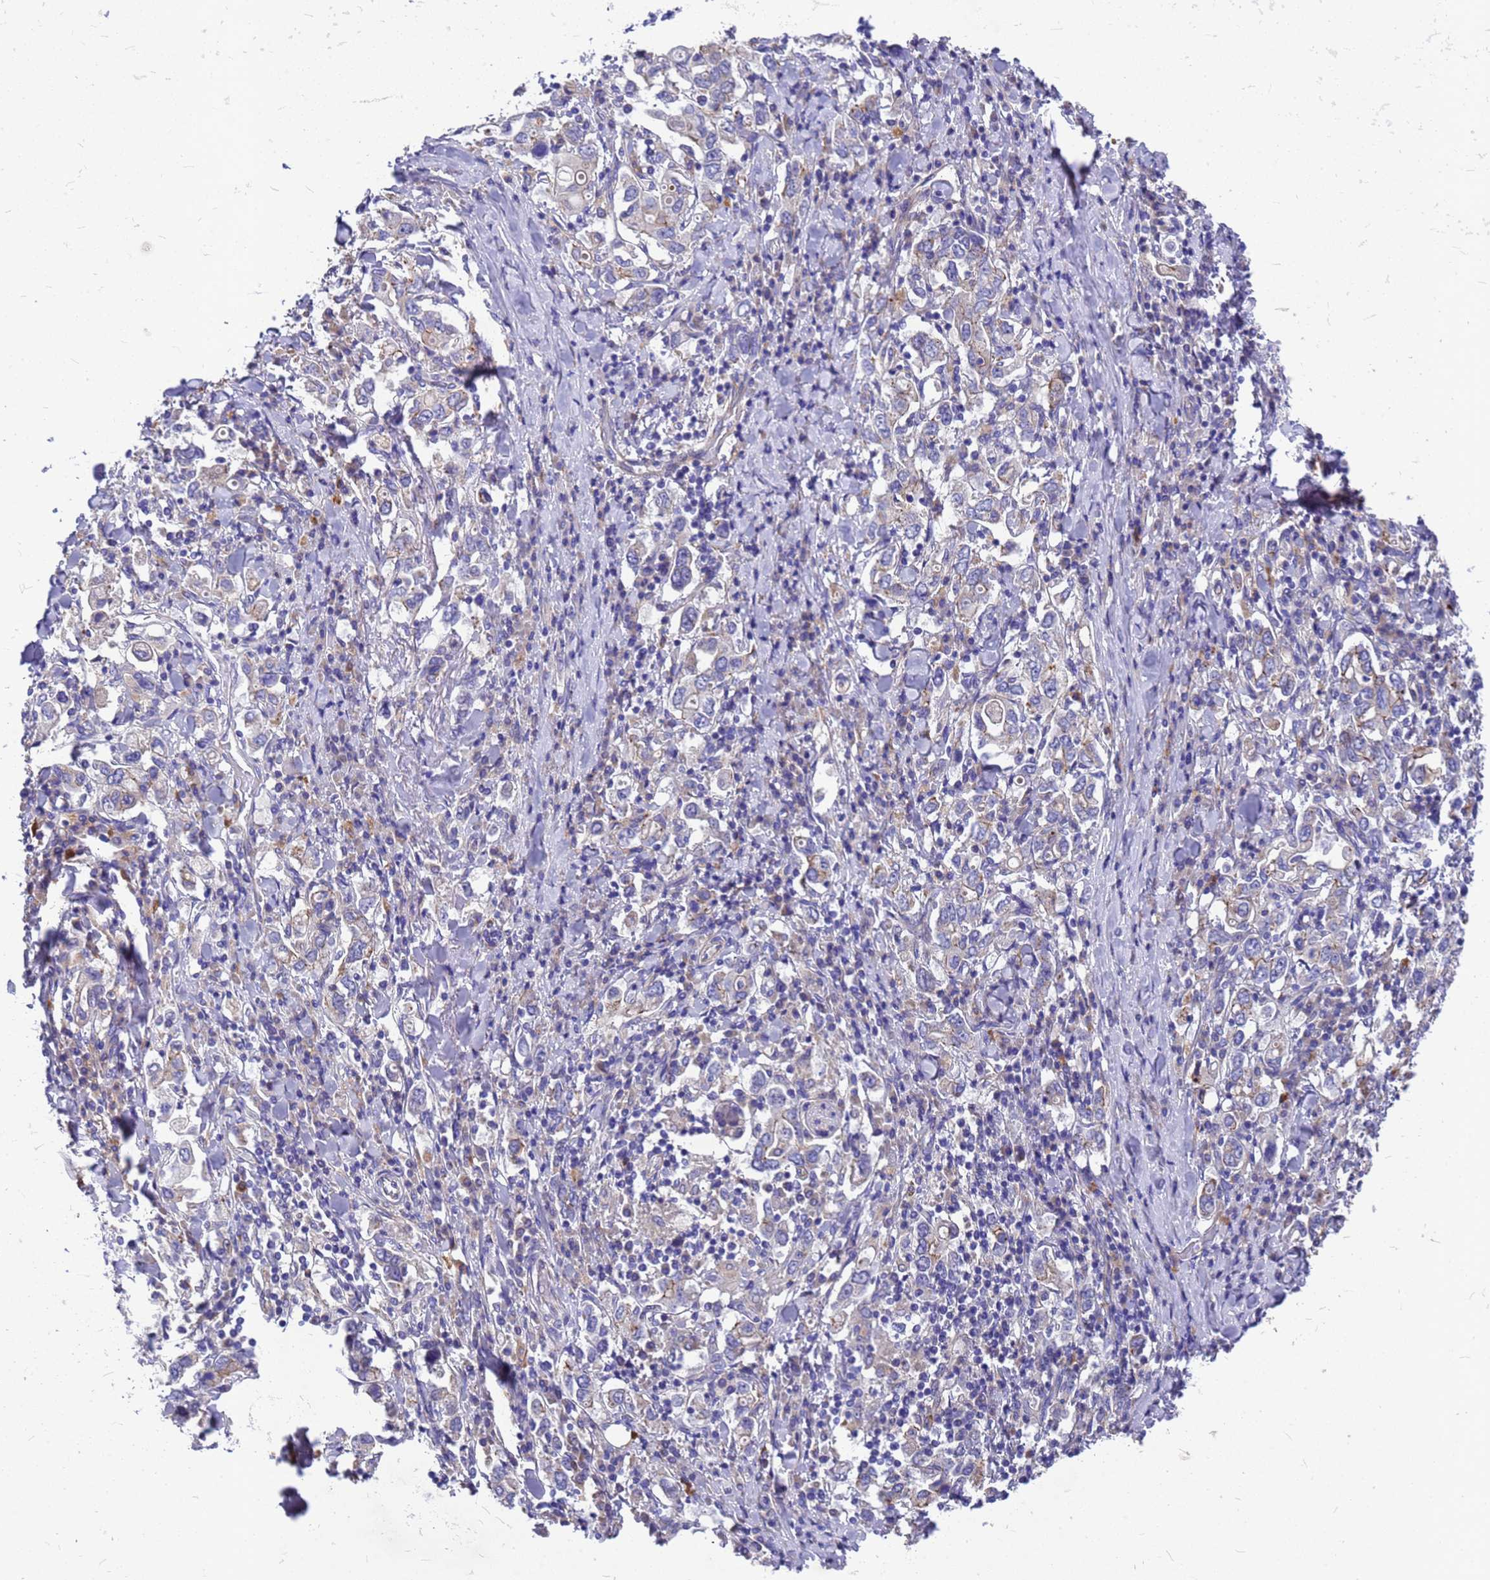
{"staining": {"intensity": "negative", "quantity": "none", "location": "none"}, "tissue": "stomach cancer", "cell_type": "Tumor cells", "image_type": "cancer", "snomed": [{"axis": "morphology", "description": "Adenocarcinoma, NOS"}, {"axis": "topography", "description": "Stomach, upper"}], "caption": "Adenocarcinoma (stomach) stained for a protein using IHC exhibits no staining tumor cells.", "gene": "FBXW5", "patient": {"sex": "male", "age": 62}}